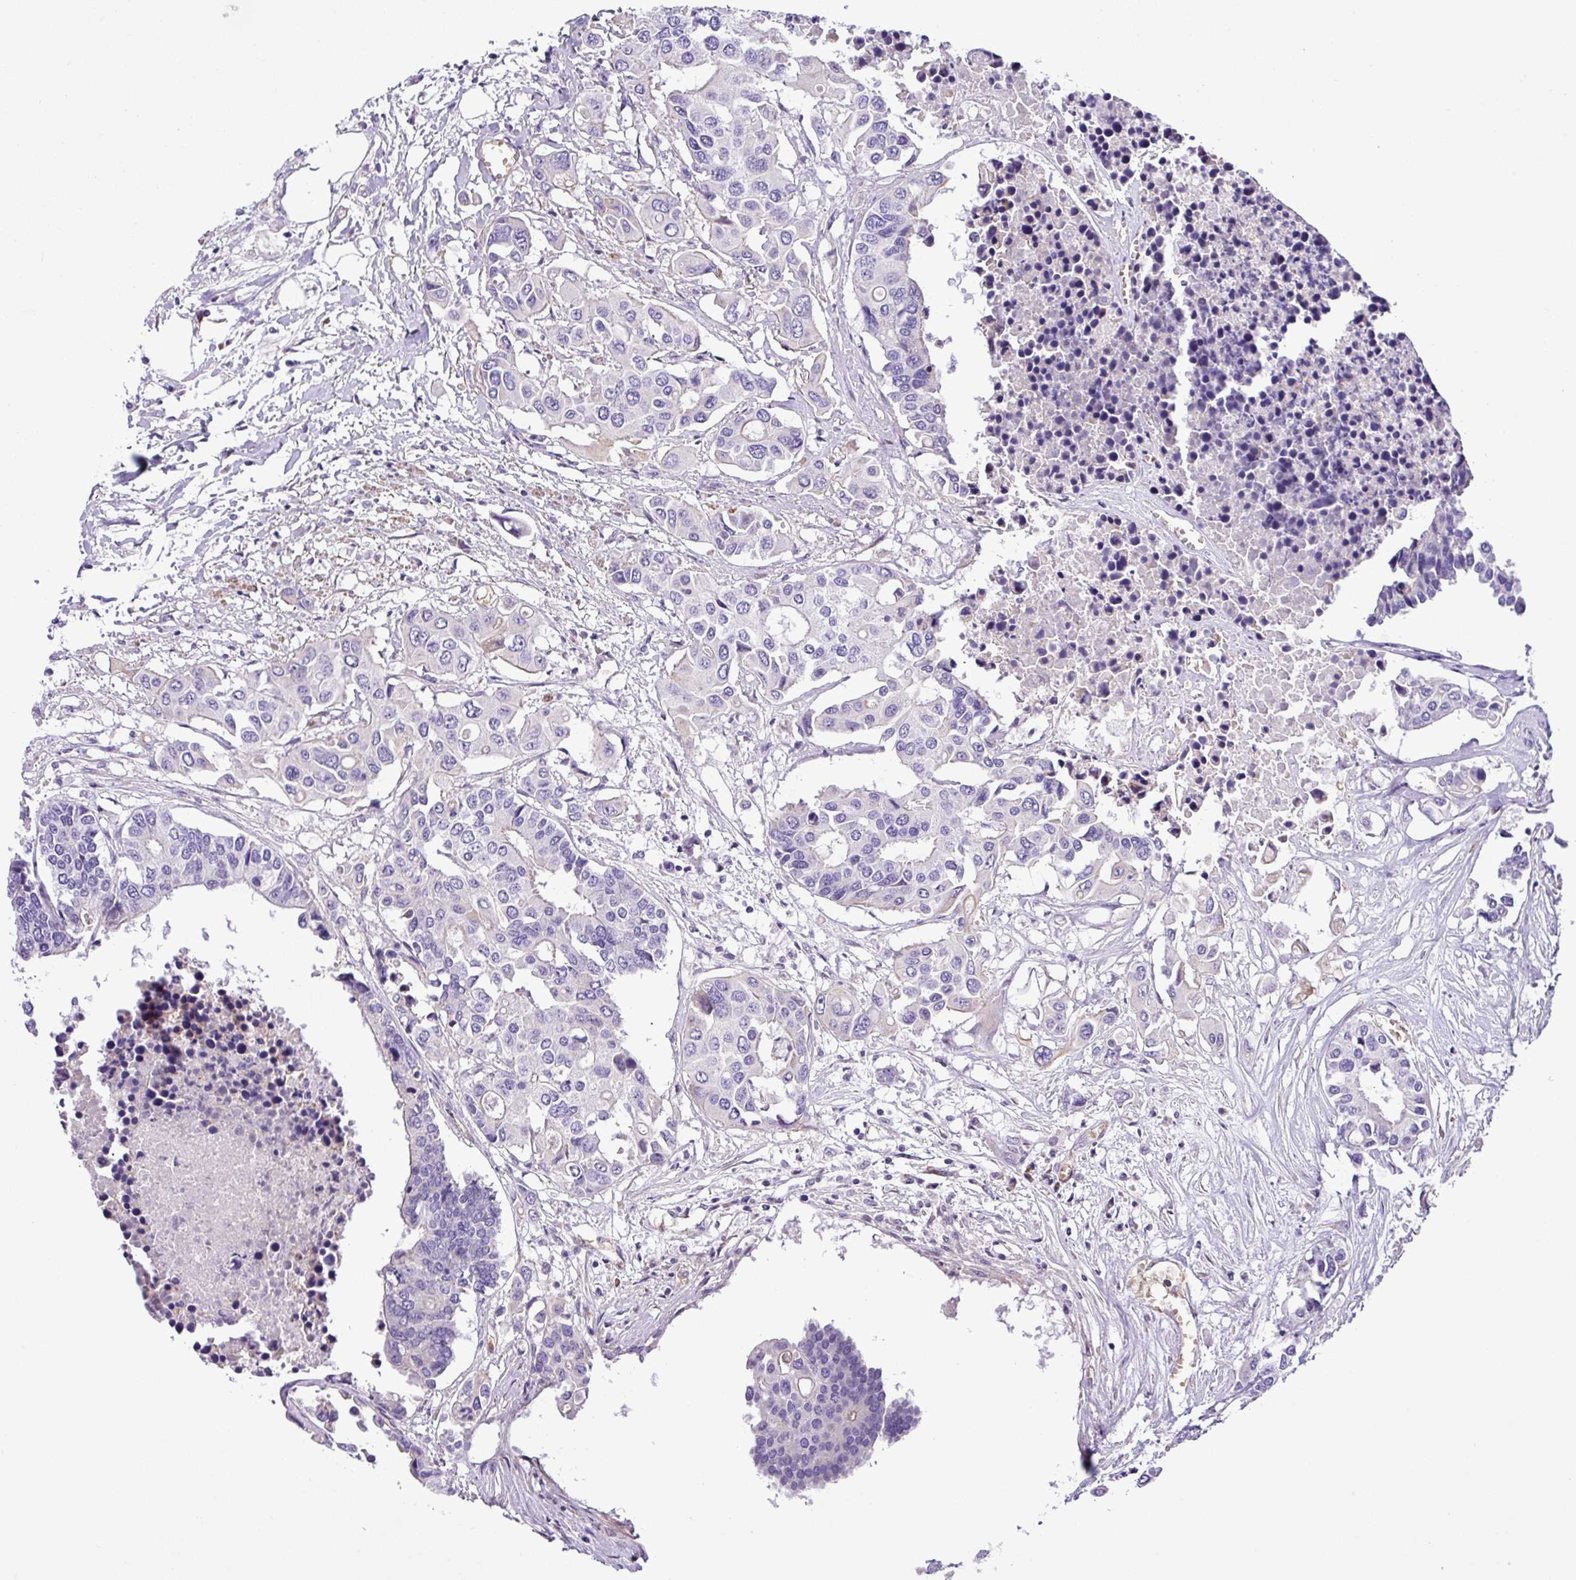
{"staining": {"intensity": "negative", "quantity": "none", "location": "none"}, "tissue": "colorectal cancer", "cell_type": "Tumor cells", "image_type": "cancer", "snomed": [{"axis": "morphology", "description": "Adenocarcinoma, NOS"}, {"axis": "topography", "description": "Colon"}], "caption": "There is no significant expression in tumor cells of colorectal cancer.", "gene": "C11orf91", "patient": {"sex": "male", "age": 77}}